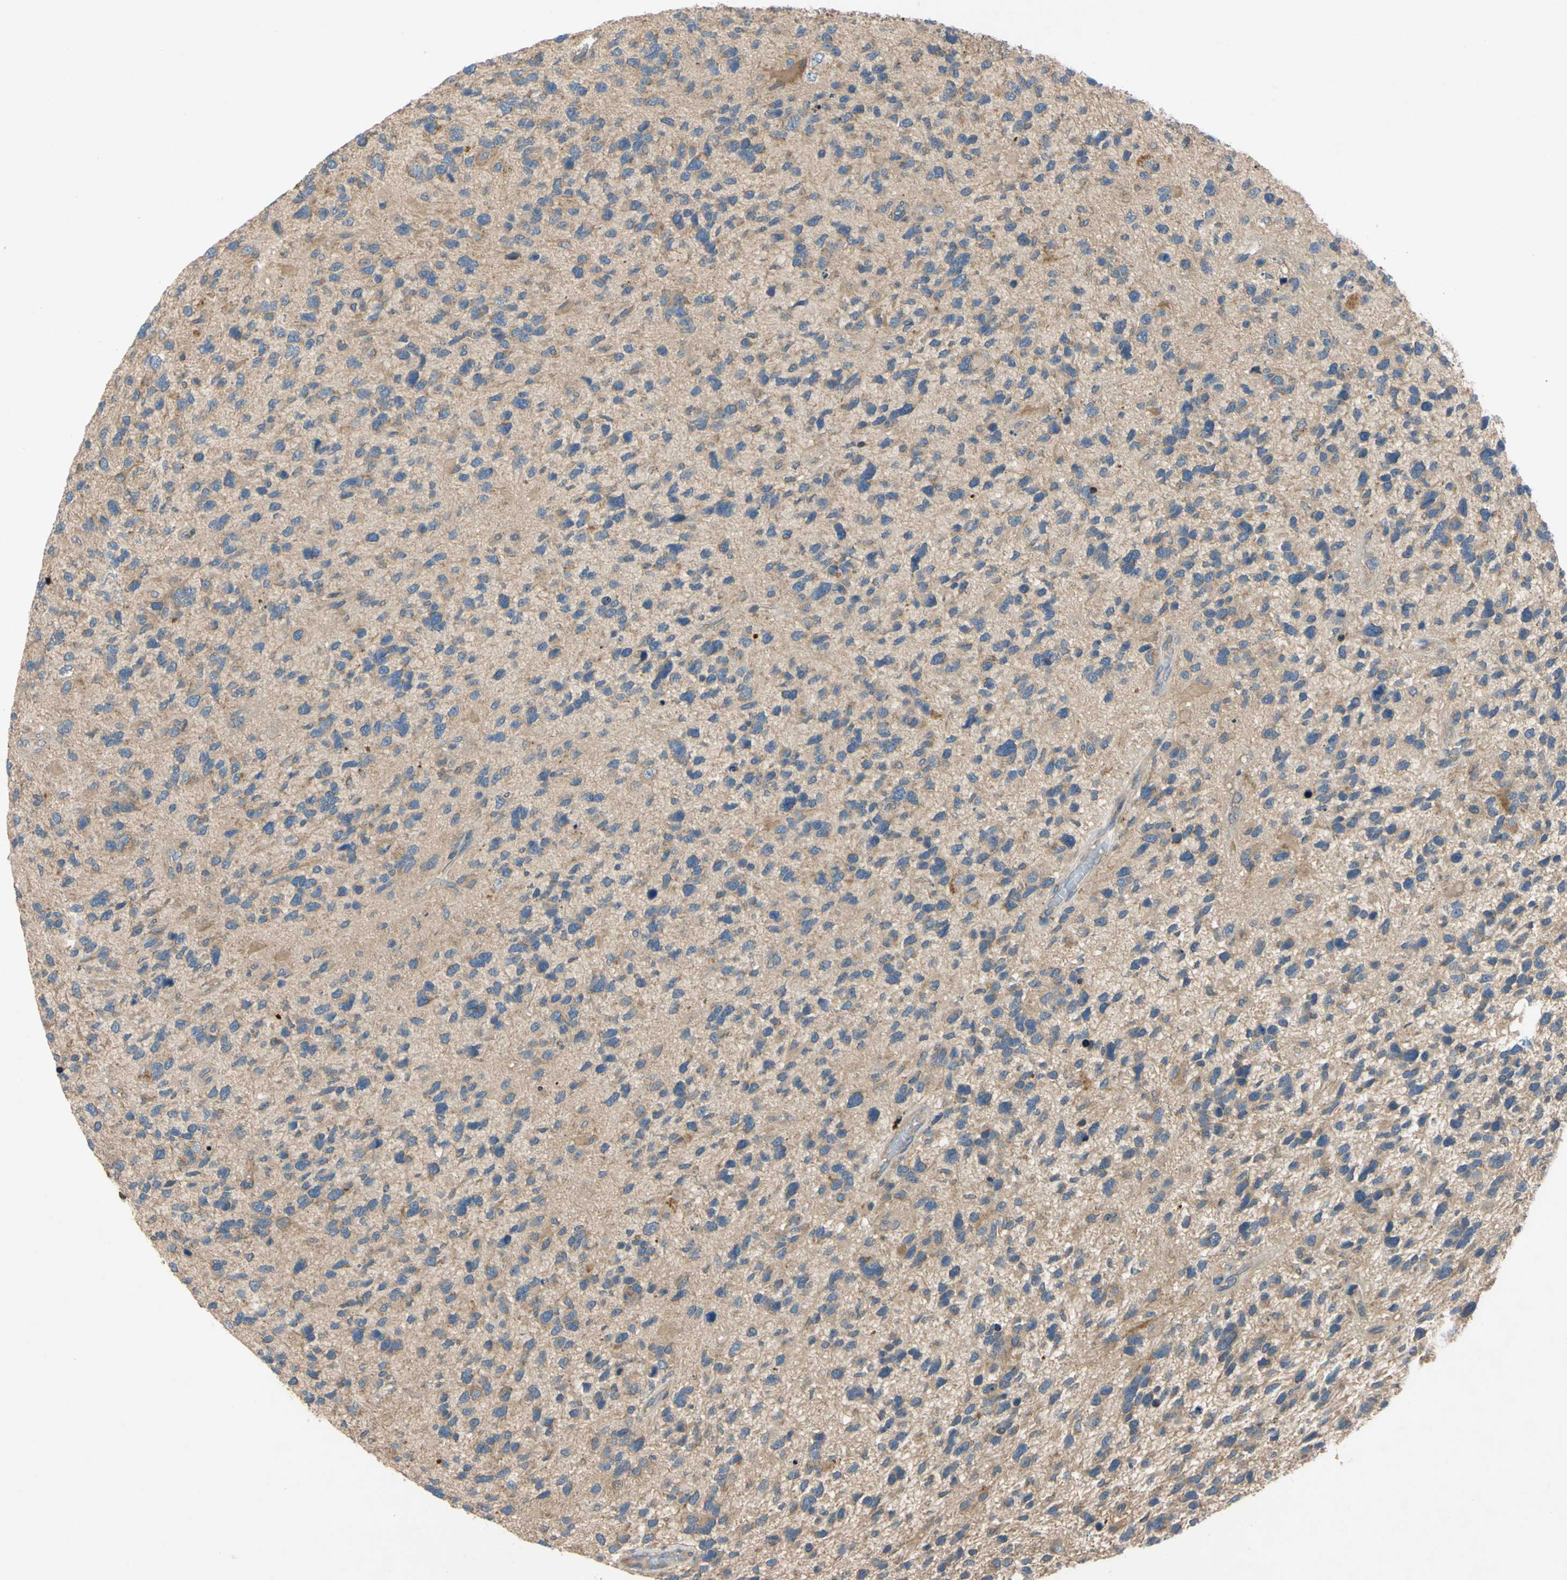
{"staining": {"intensity": "moderate", "quantity": "25%-75%", "location": "cytoplasmic/membranous"}, "tissue": "glioma", "cell_type": "Tumor cells", "image_type": "cancer", "snomed": [{"axis": "morphology", "description": "Glioma, malignant, High grade"}, {"axis": "topography", "description": "Brain"}], "caption": "A brown stain labels moderate cytoplasmic/membranous expression of a protein in glioma tumor cells. The protein of interest is stained brown, and the nuclei are stained in blue (DAB IHC with brightfield microscopy, high magnification).", "gene": "MBTPS2", "patient": {"sex": "female", "age": 58}}